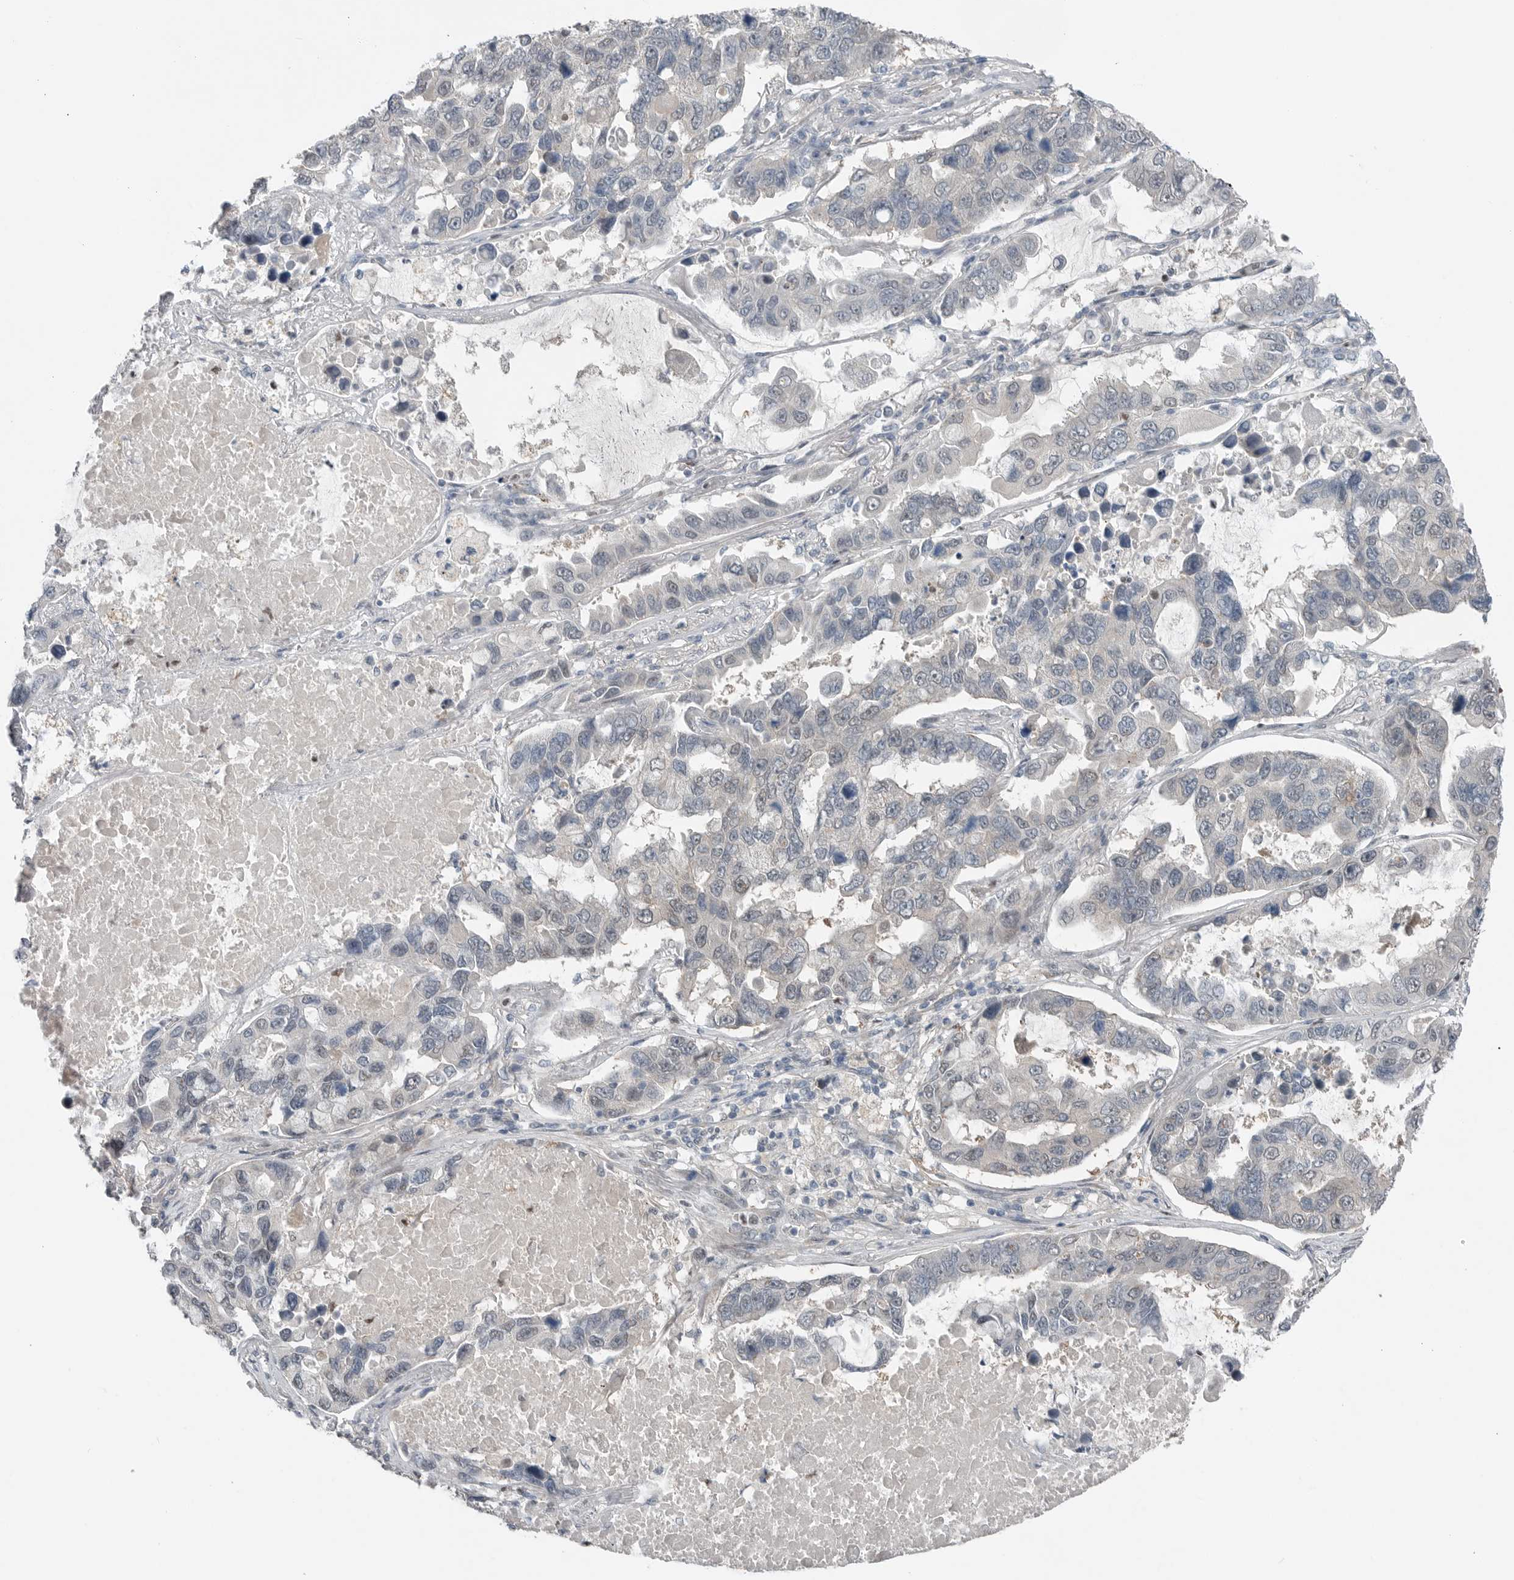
{"staining": {"intensity": "negative", "quantity": "none", "location": "none"}, "tissue": "lung cancer", "cell_type": "Tumor cells", "image_type": "cancer", "snomed": [{"axis": "morphology", "description": "Adenocarcinoma, NOS"}, {"axis": "topography", "description": "Lung"}], "caption": "This is an IHC micrograph of lung cancer. There is no expression in tumor cells.", "gene": "MFAP3L", "patient": {"sex": "male", "age": 64}}